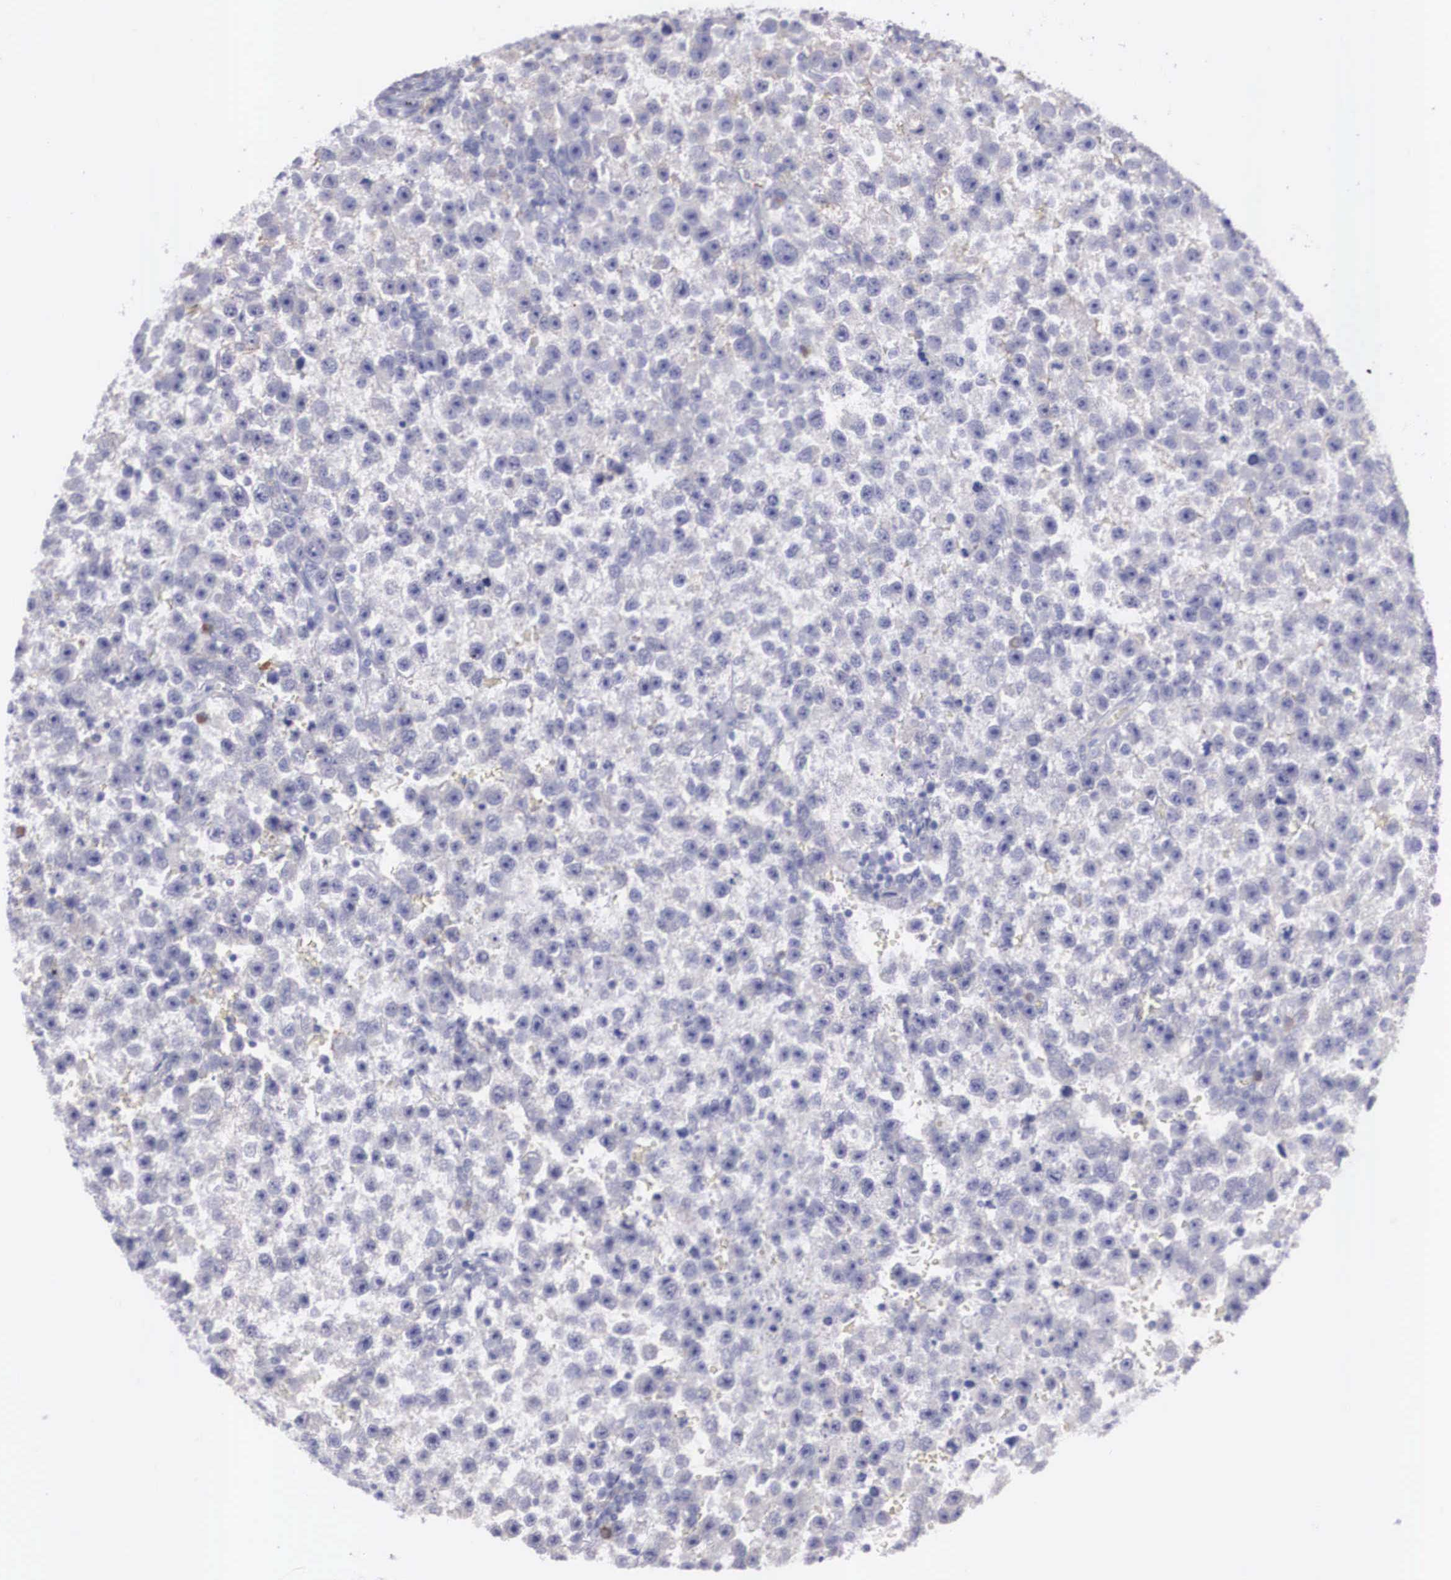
{"staining": {"intensity": "negative", "quantity": "none", "location": "none"}, "tissue": "testis cancer", "cell_type": "Tumor cells", "image_type": "cancer", "snomed": [{"axis": "morphology", "description": "Seminoma, NOS"}, {"axis": "topography", "description": "Testis"}], "caption": "A high-resolution image shows immunohistochemistry (IHC) staining of testis cancer (seminoma), which shows no significant positivity in tumor cells.", "gene": "REPS2", "patient": {"sex": "male", "age": 33}}